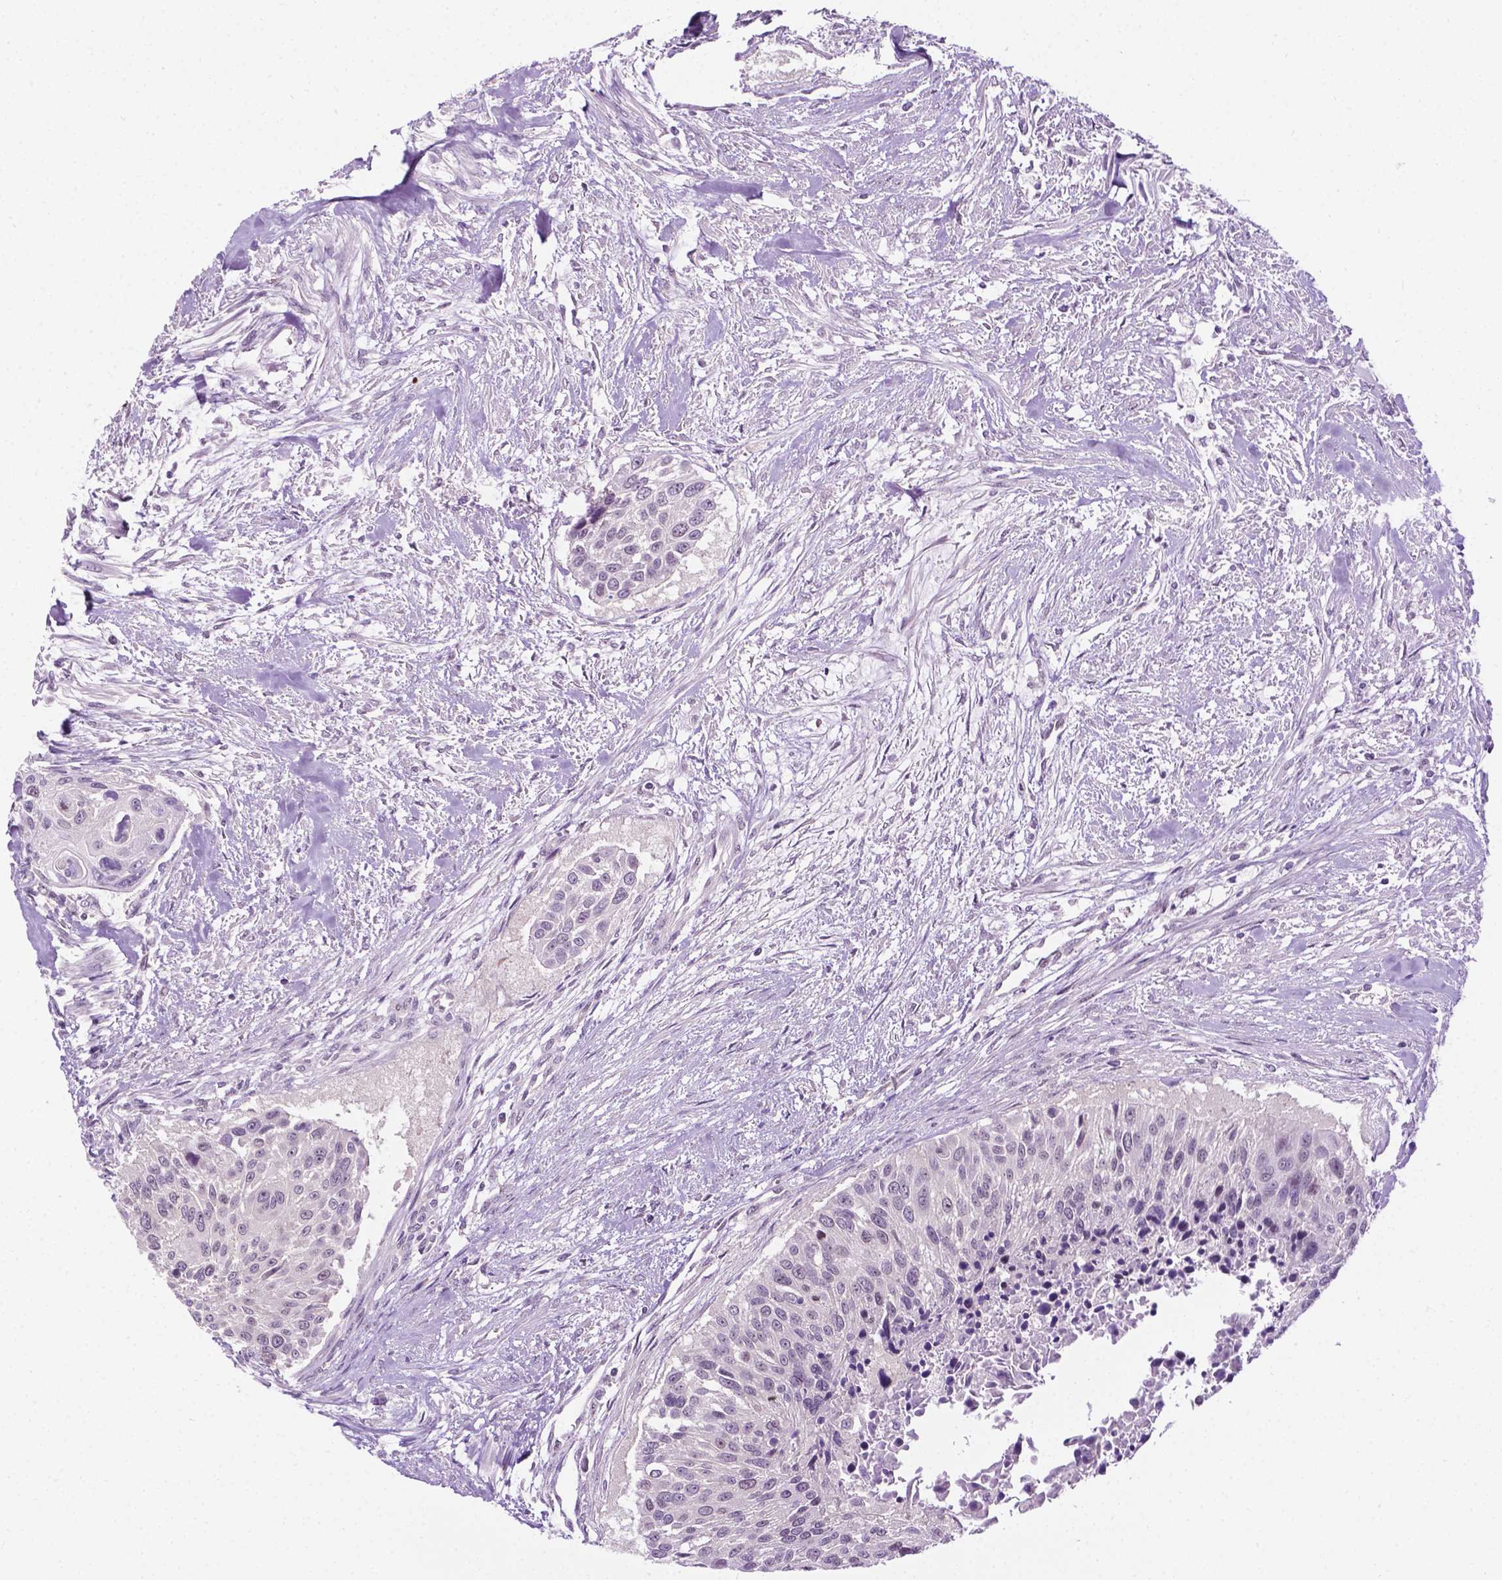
{"staining": {"intensity": "weak", "quantity": "<25%", "location": "nuclear"}, "tissue": "urothelial cancer", "cell_type": "Tumor cells", "image_type": "cancer", "snomed": [{"axis": "morphology", "description": "Urothelial carcinoma, NOS"}, {"axis": "topography", "description": "Urinary bladder"}], "caption": "Immunohistochemistry (IHC) of urothelial cancer shows no positivity in tumor cells.", "gene": "DENND4A", "patient": {"sex": "male", "age": 55}}